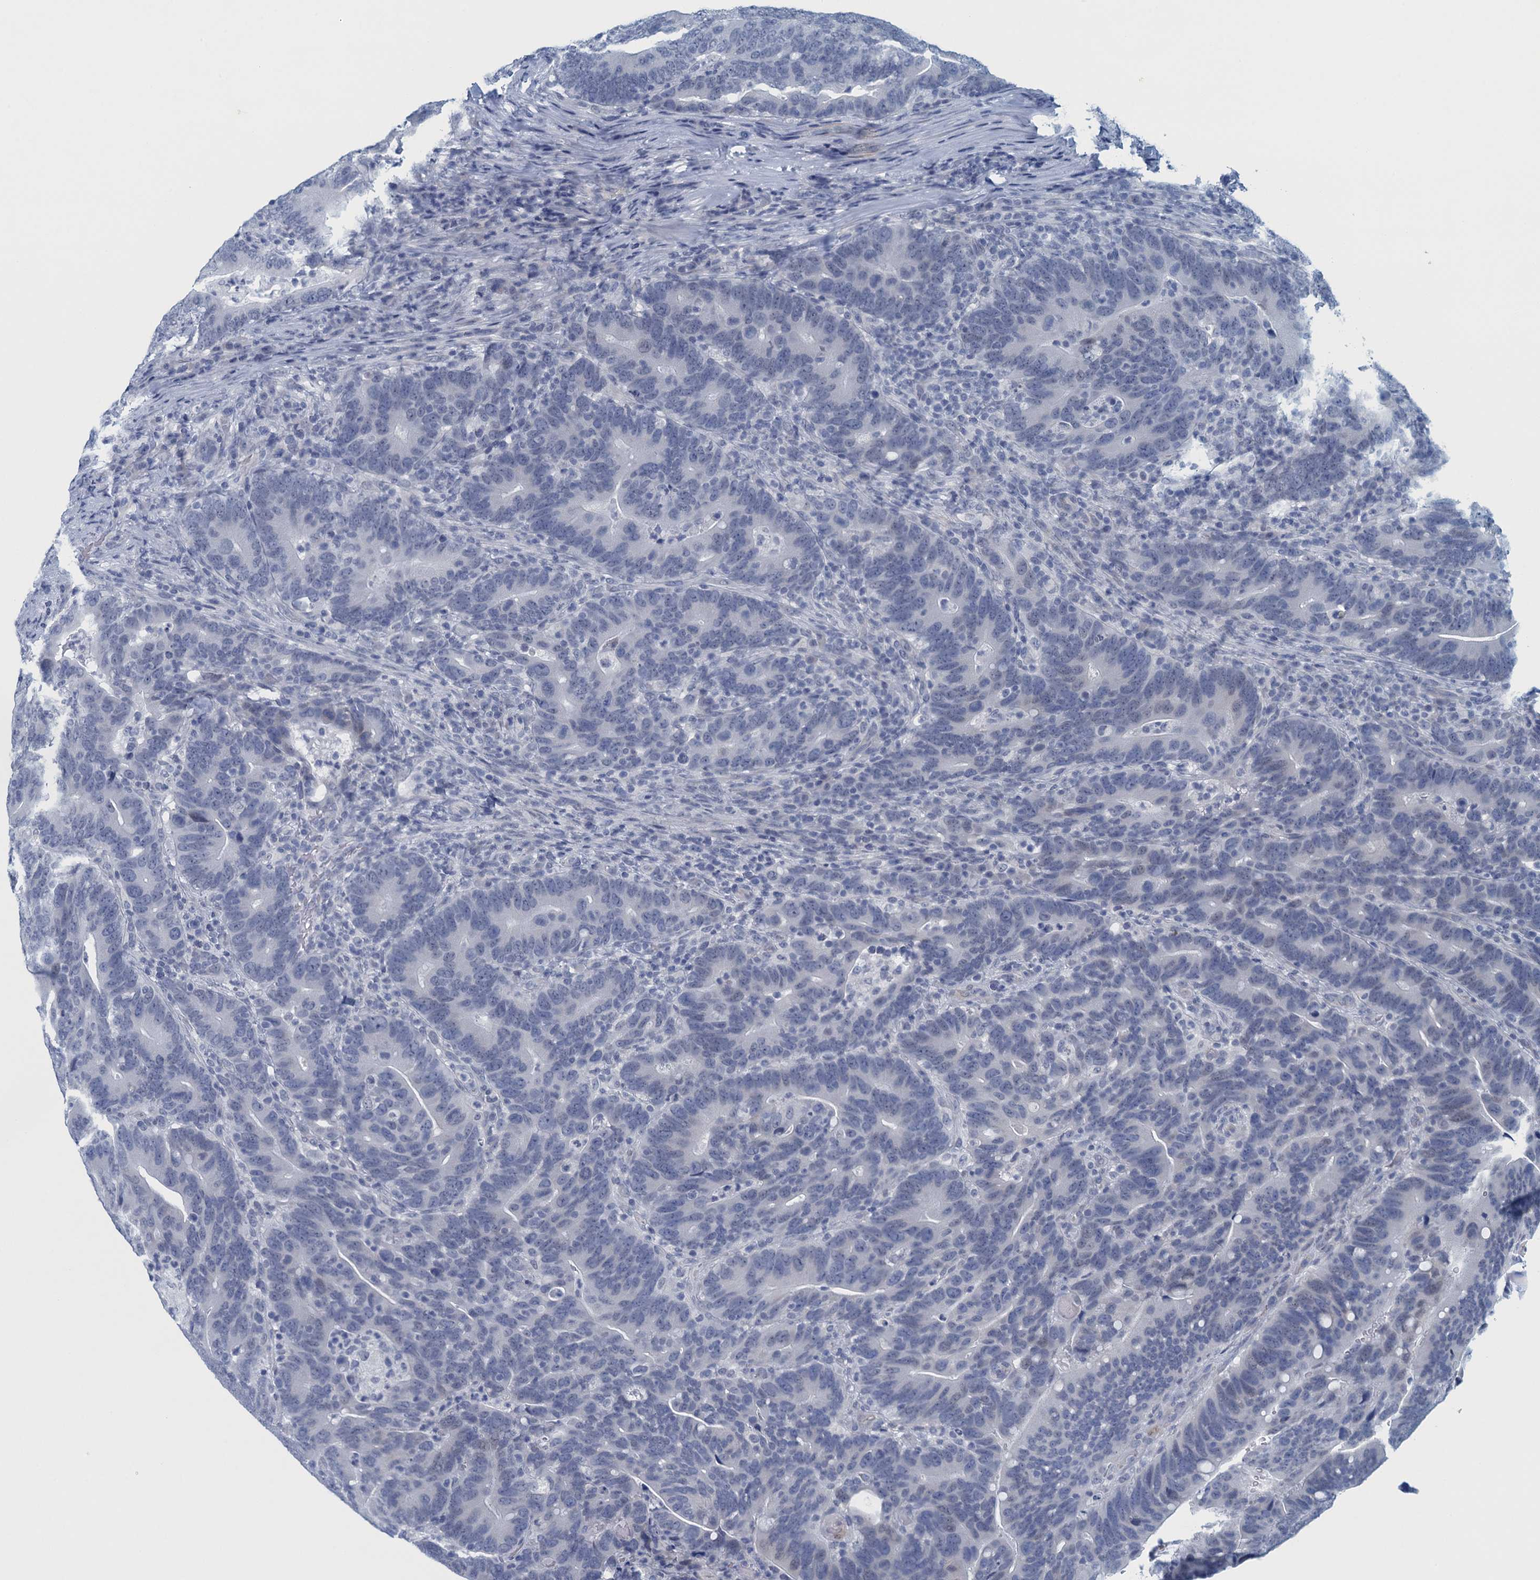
{"staining": {"intensity": "negative", "quantity": "none", "location": "none"}, "tissue": "colorectal cancer", "cell_type": "Tumor cells", "image_type": "cancer", "snomed": [{"axis": "morphology", "description": "Adenocarcinoma, NOS"}, {"axis": "topography", "description": "Colon"}], "caption": "Immunohistochemistry (IHC) micrograph of human adenocarcinoma (colorectal) stained for a protein (brown), which displays no positivity in tumor cells.", "gene": "ENSG00000131152", "patient": {"sex": "female", "age": 66}}